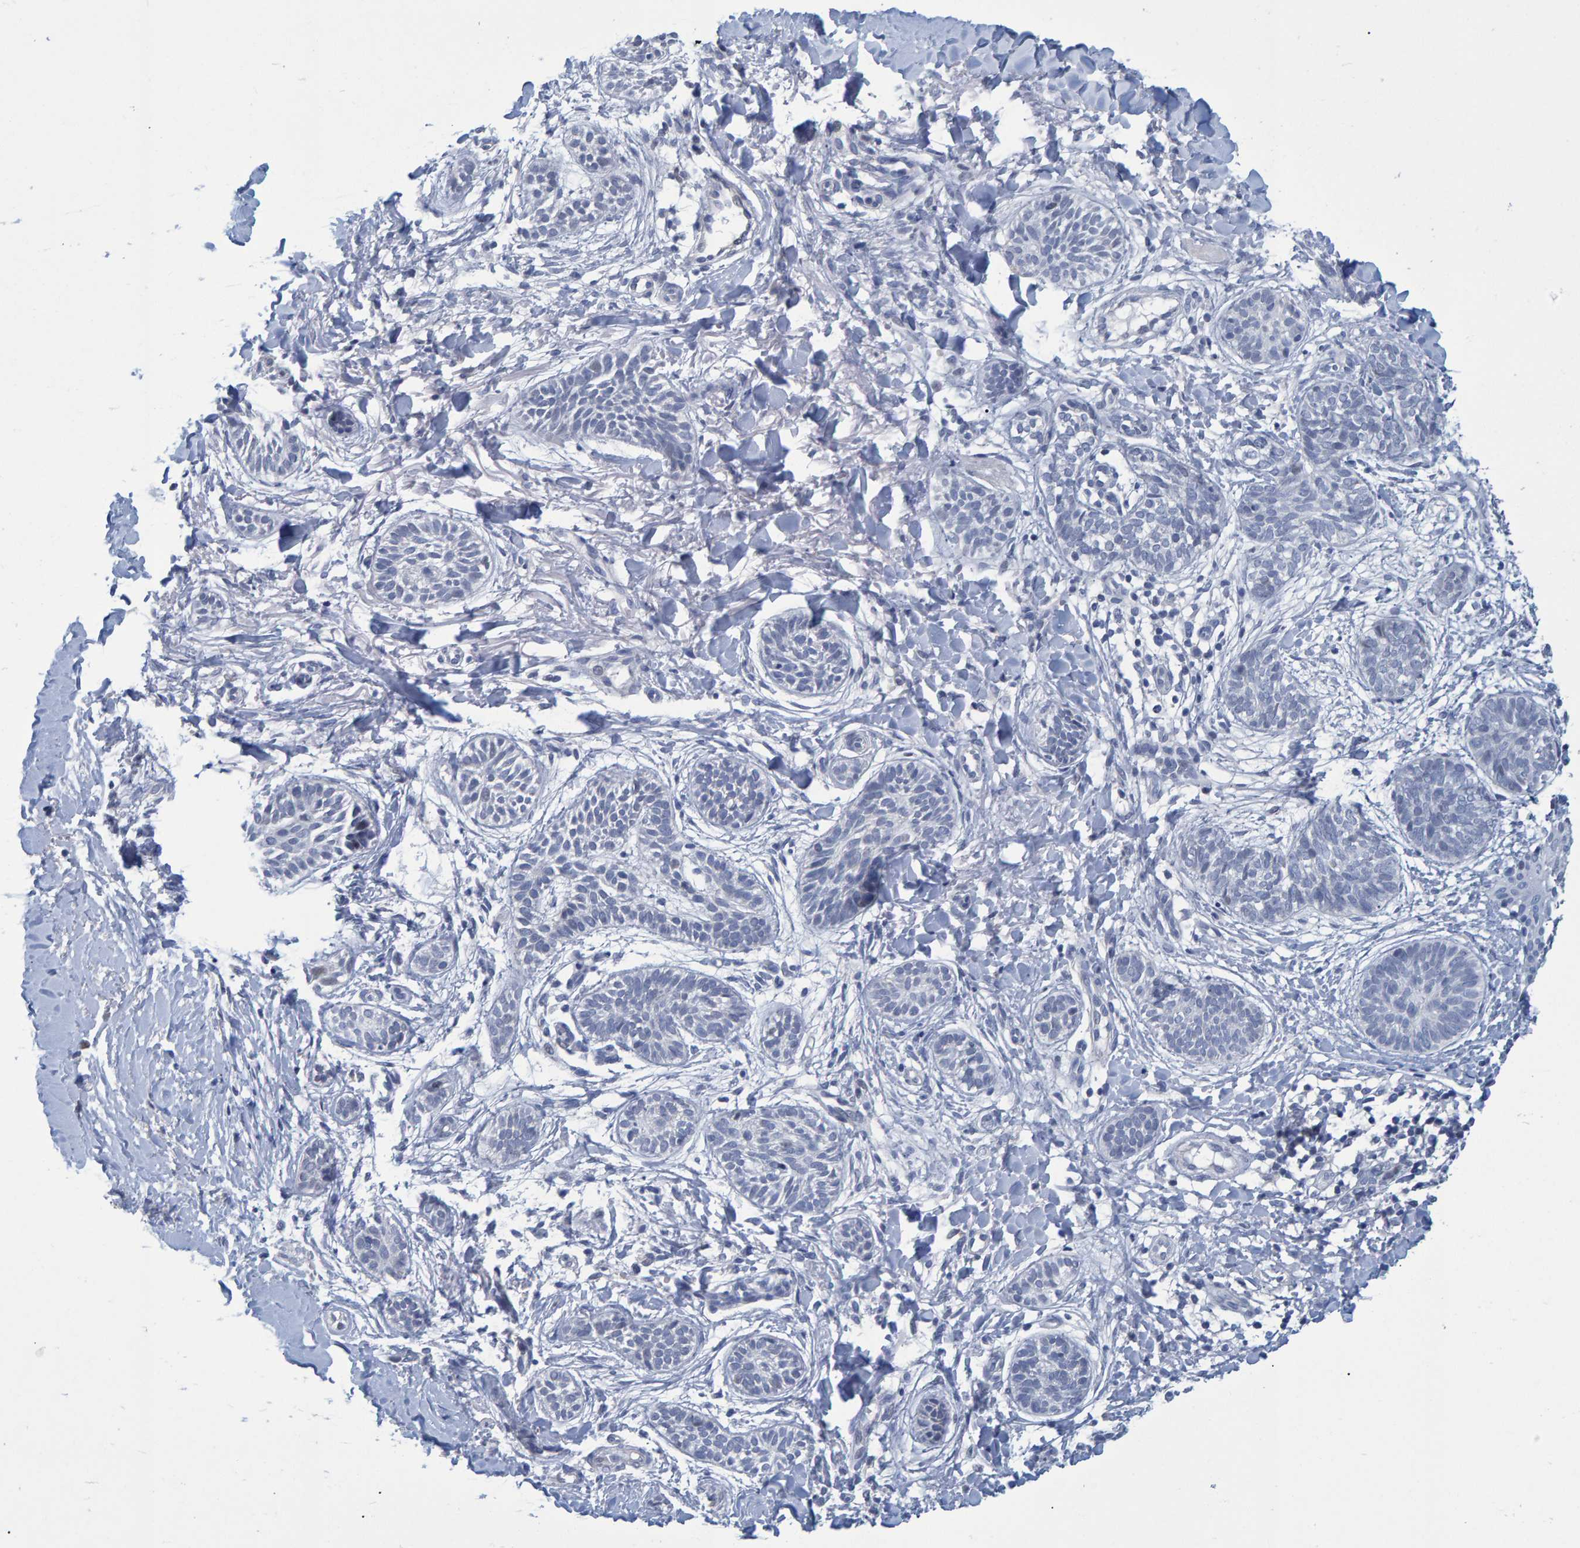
{"staining": {"intensity": "negative", "quantity": "none", "location": "none"}, "tissue": "skin cancer", "cell_type": "Tumor cells", "image_type": "cancer", "snomed": [{"axis": "morphology", "description": "Normal tissue, NOS"}, {"axis": "morphology", "description": "Basal cell carcinoma"}, {"axis": "topography", "description": "Skin"}], "caption": "Immunohistochemical staining of human skin basal cell carcinoma displays no significant staining in tumor cells.", "gene": "PROCA1", "patient": {"sex": "male", "age": 63}}